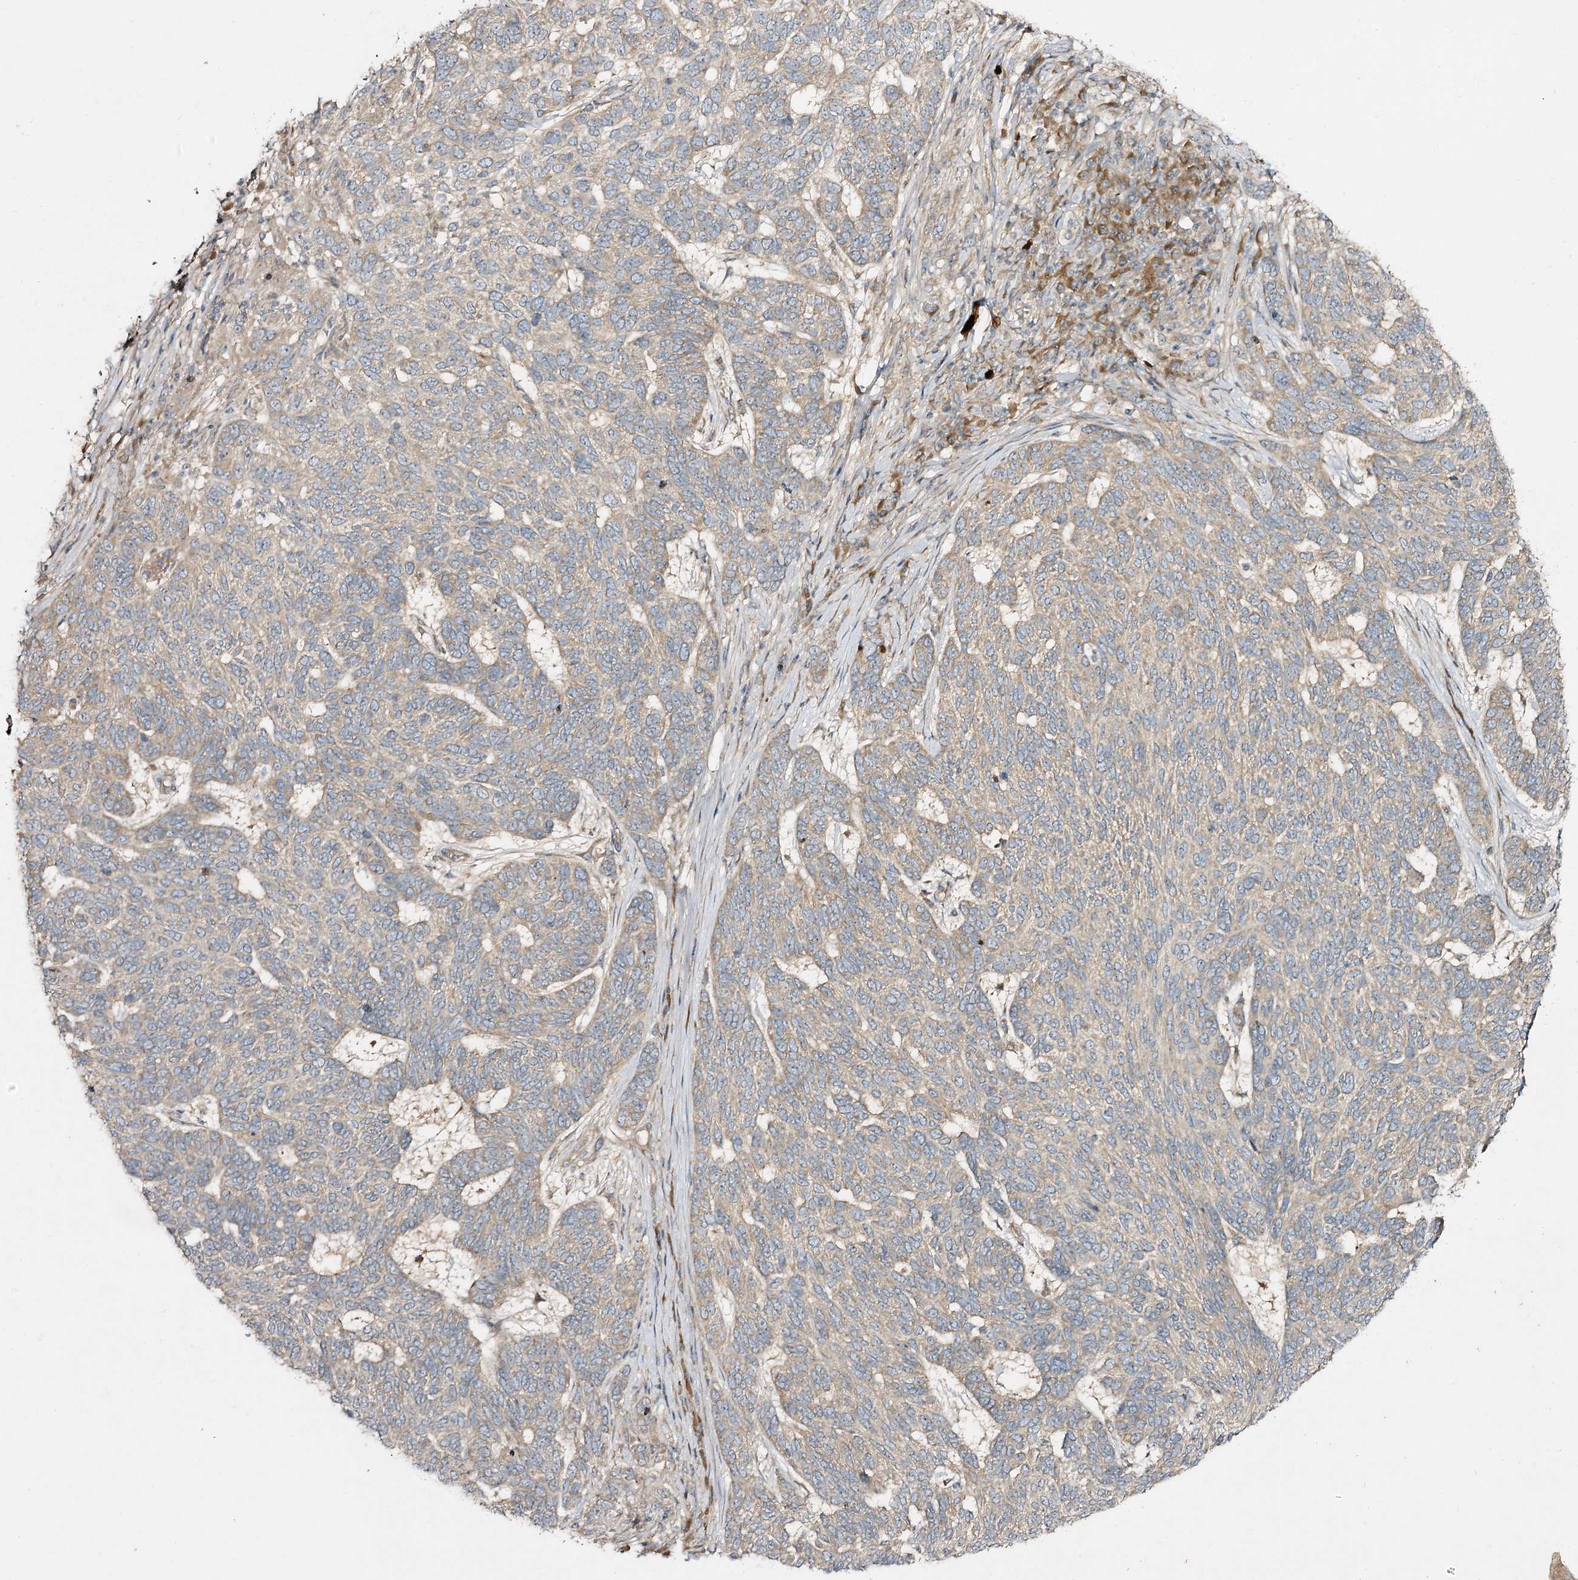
{"staining": {"intensity": "weak", "quantity": ">75%", "location": "cytoplasmic/membranous"}, "tissue": "skin cancer", "cell_type": "Tumor cells", "image_type": "cancer", "snomed": [{"axis": "morphology", "description": "Basal cell carcinoma"}, {"axis": "topography", "description": "Skin"}], "caption": "Protein analysis of skin cancer (basal cell carcinoma) tissue demonstrates weak cytoplasmic/membranous staining in approximately >75% of tumor cells.", "gene": "C11orf80", "patient": {"sex": "female", "age": 65}}